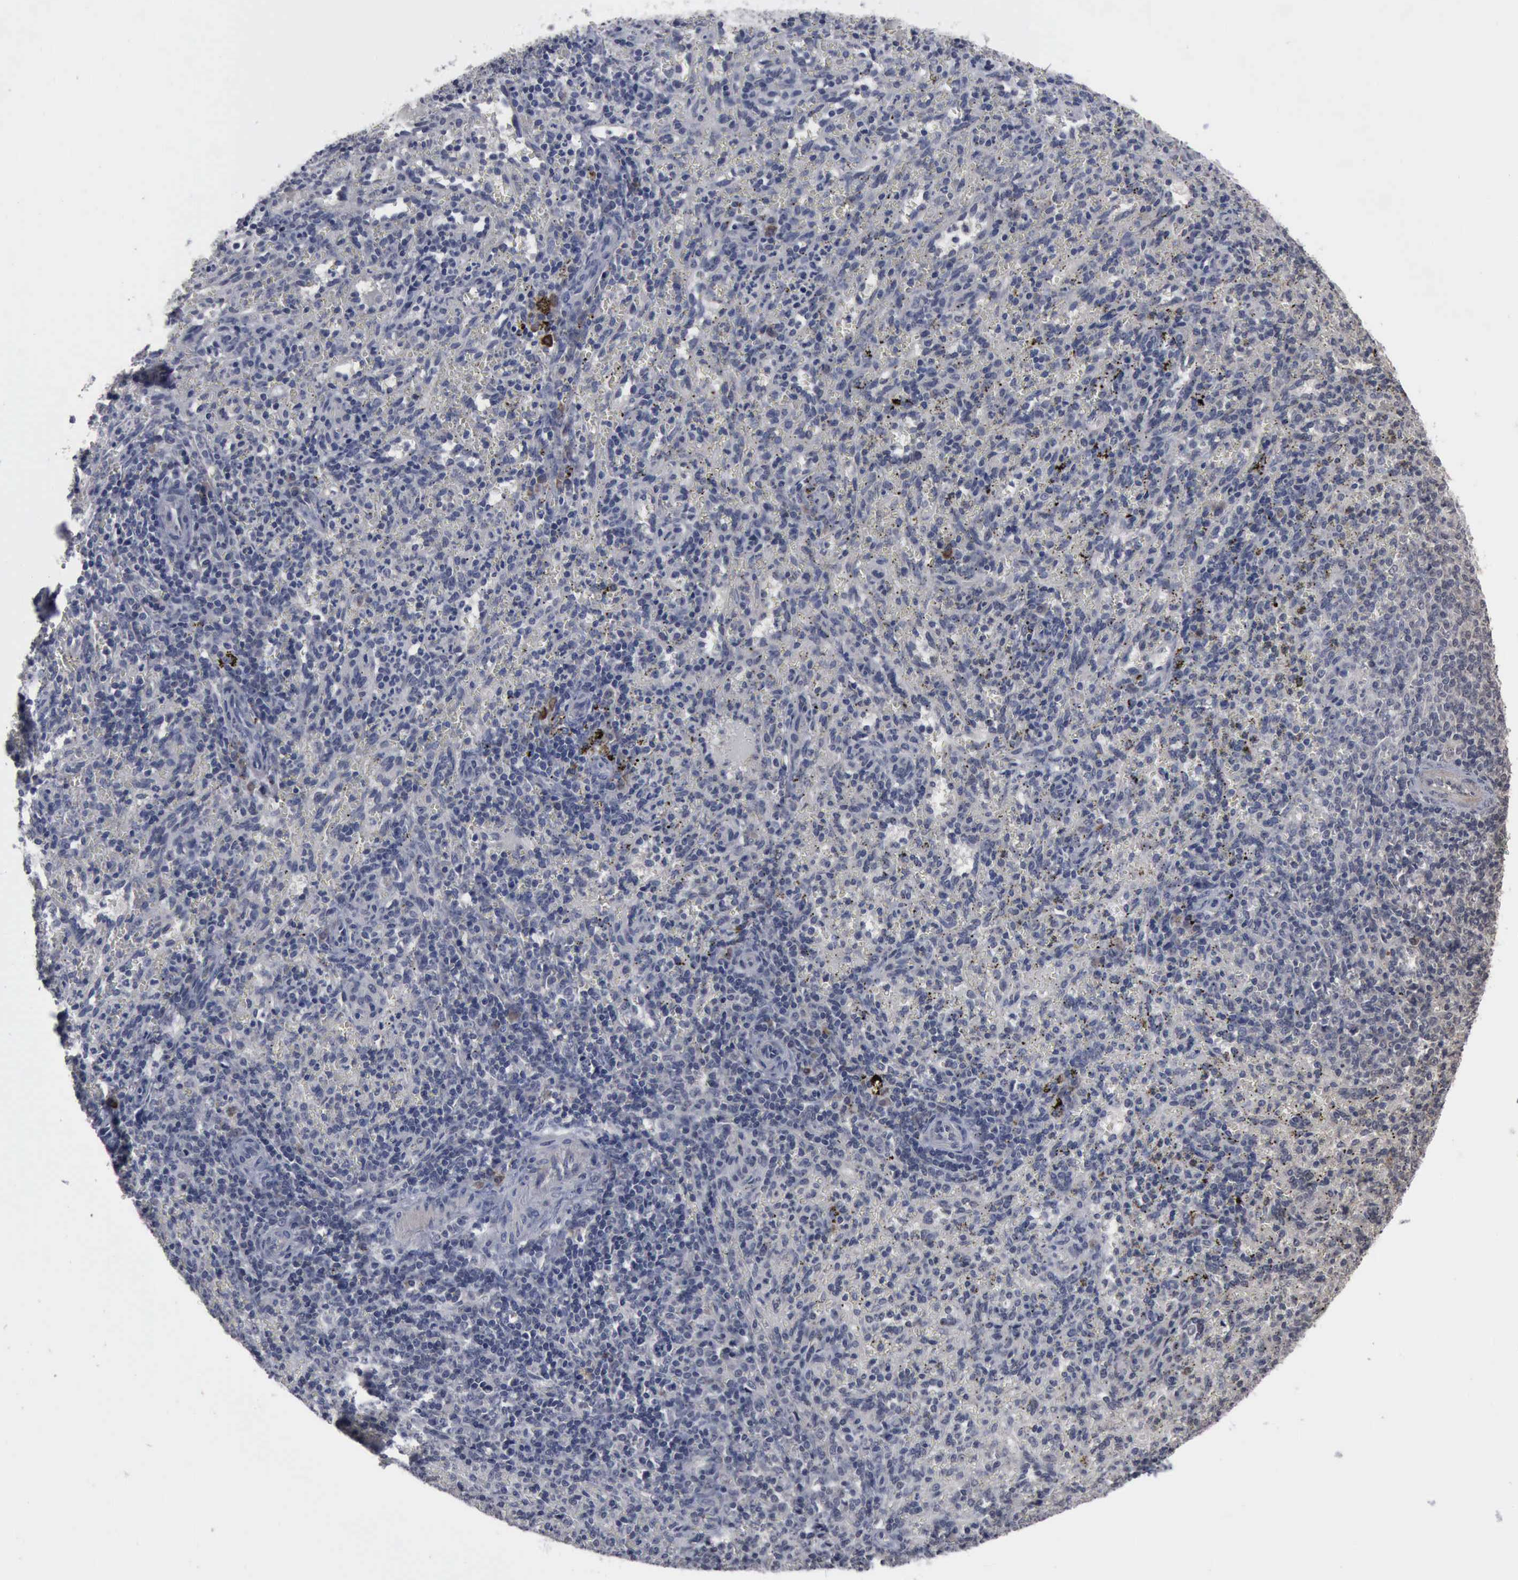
{"staining": {"intensity": "negative", "quantity": "none", "location": "none"}, "tissue": "spleen", "cell_type": "Cells in red pulp", "image_type": "normal", "snomed": [{"axis": "morphology", "description": "Normal tissue, NOS"}, {"axis": "topography", "description": "Spleen"}], "caption": "IHC photomicrograph of unremarkable spleen: human spleen stained with DAB exhibits no significant protein expression in cells in red pulp.", "gene": "MYO18B", "patient": {"sex": "female", "age": 10}}